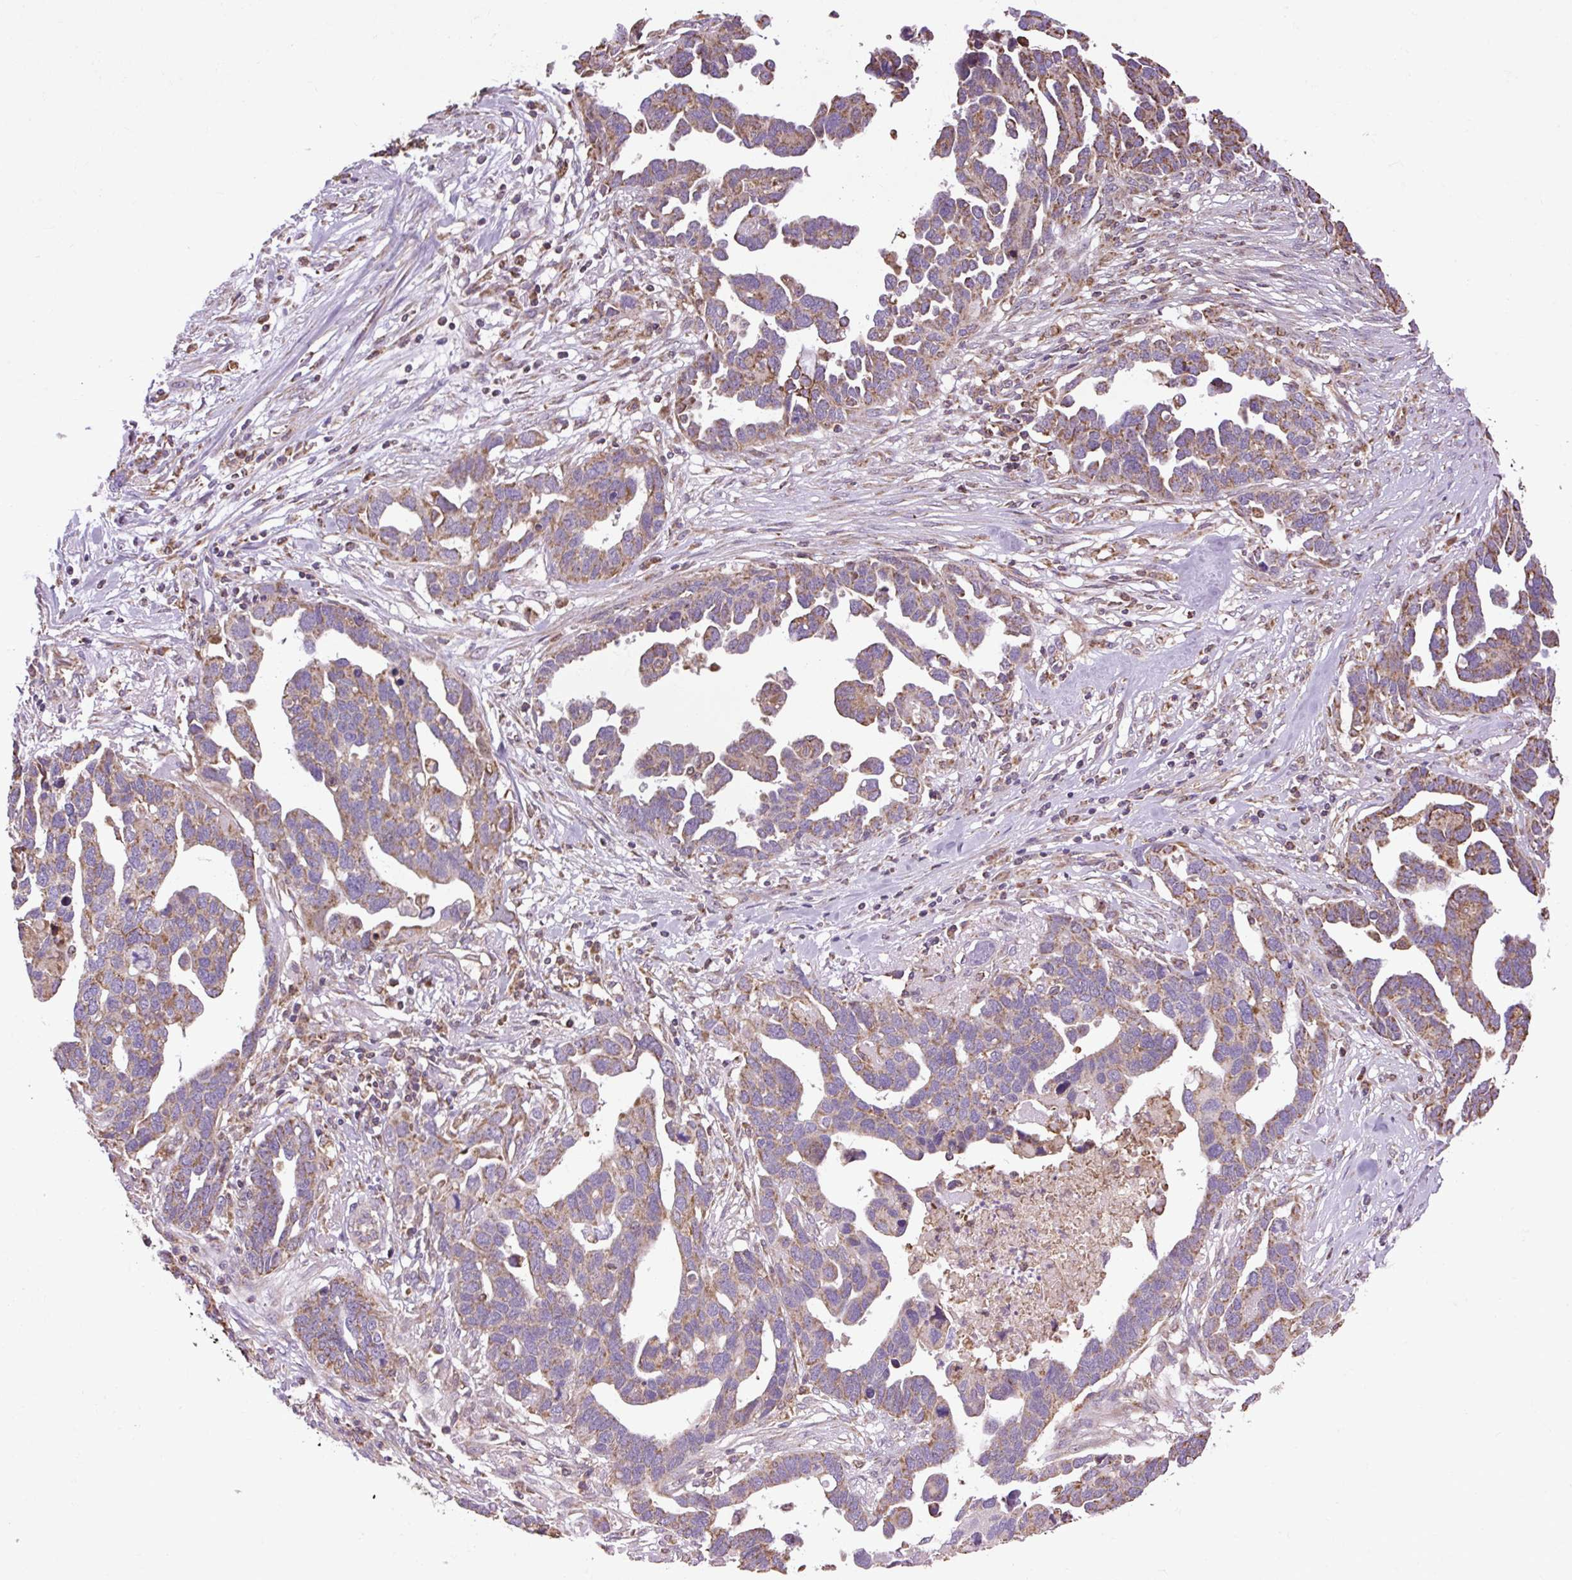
{"staining": {"intensity": "moderate", "quantity": ">75%", "location": "cytoplasmic/membranous"}, "tissue": "ovarian cancer", "cell_type": "Tumor cells", "image_type": "cancer", "snomed": [{"axis": "morphology", "description": "Cystadenocarcinoma, serous, NOS"}, {"axis": "topography", "description": "Ovary"}], "caption": "Protein staining of ovarian cancer (serous cystadenocarcinoma) tissue exhibits moderate cytoplasmic/membranous positivity in about >75% of tumor cells. Nuclei are stained in blue.", "gene": "PLCG1", "patient": {"sex": "female", "age": 54}}